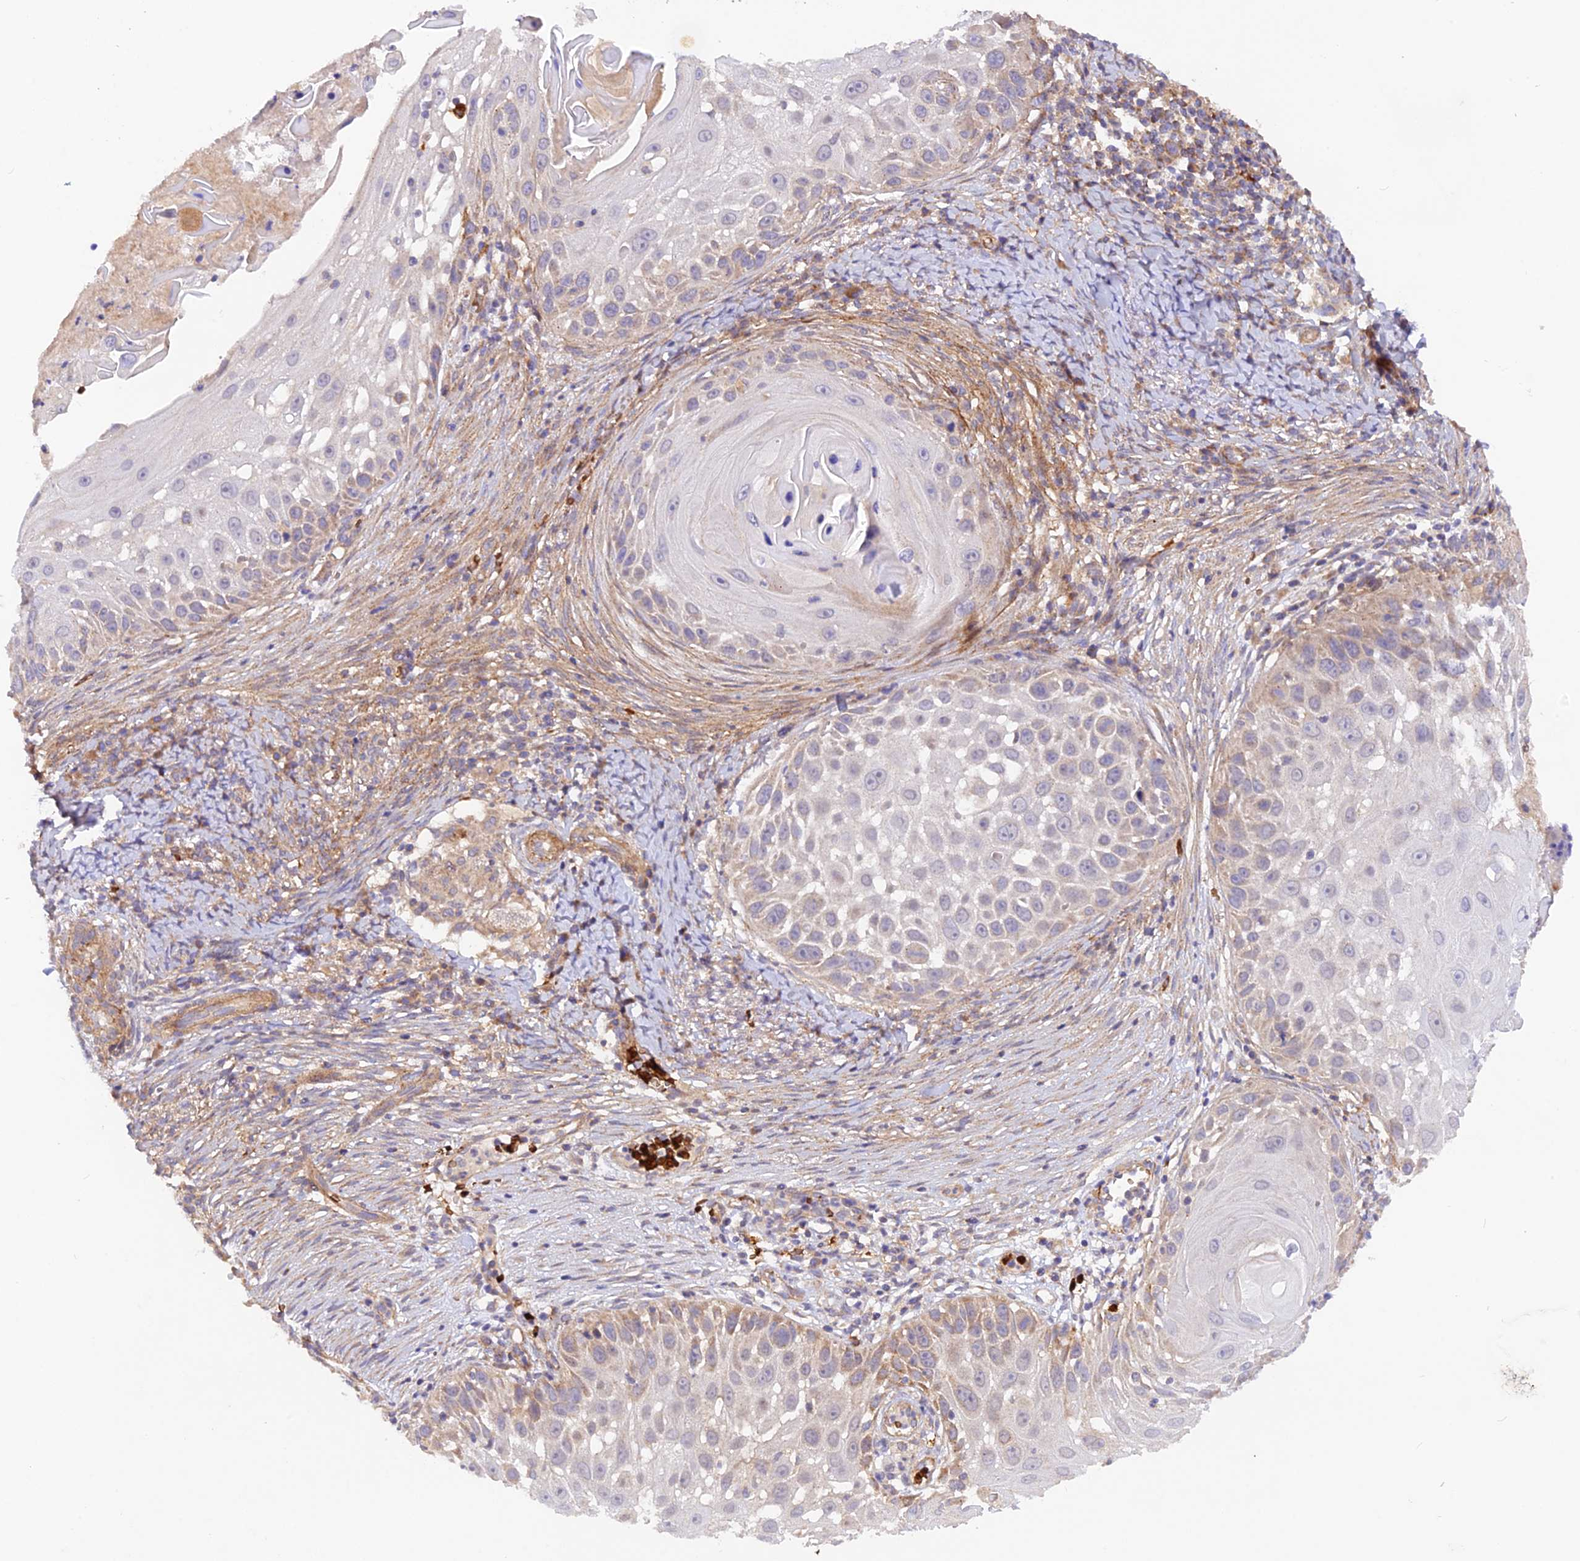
{"staining": {"intensity": "weak", "quantity": "<25%", "location": "cytoplasmic/membranous"}, "tissue": "skin cancer", "cell_type": "Tumor cells", "image_type": "cancer", "snomed": [{"axis": "morphology", "description": "Squamous cell carcinoma, NOS"}, {"axis": "topography", "description": "Skin"}], "caption": "There is no significant positivity in tumor cells of skin cancer. (DAB IHC visualized using brightfield microscopy, high magnification).", "gene": "WDFY4", "patient": {"sex": "female", "age": 44}}